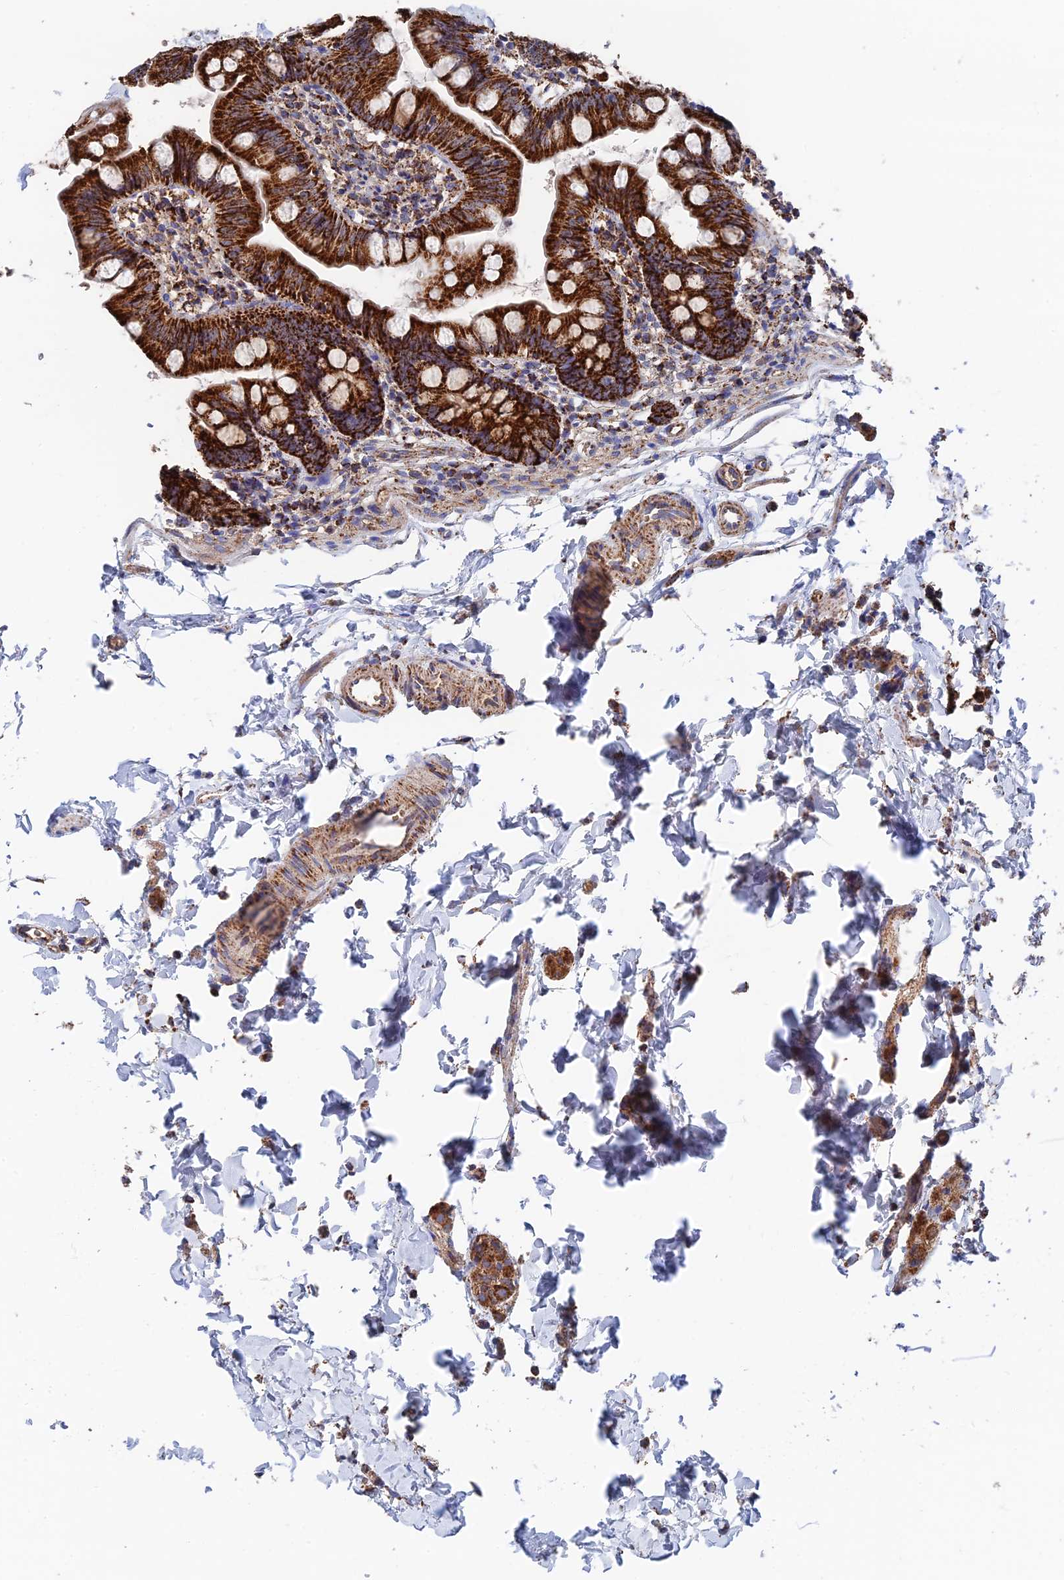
{"staining": {"intensity": "strong", "quantity": ">75%", "location": "cytoplasmic/membranous"}, "tissue": "small intestine", "cell_type": "Glandular cells", "image_type": "normal", "snomed": [{"axis": "morphology", "description": "Normal tissue, NOS"}, {"axis": "topography", "description": "Small intestine"}], "caption": "Immunohistochemistry histopathology image of unremarkable human small intestine stained for a protein (brown), which demonstrates high levels of strong cytoplasmic/membranous positivity in about >75% of glandular cells.", "gene": "HAUS8", "patient": {"sex": "male", "age": 7}}